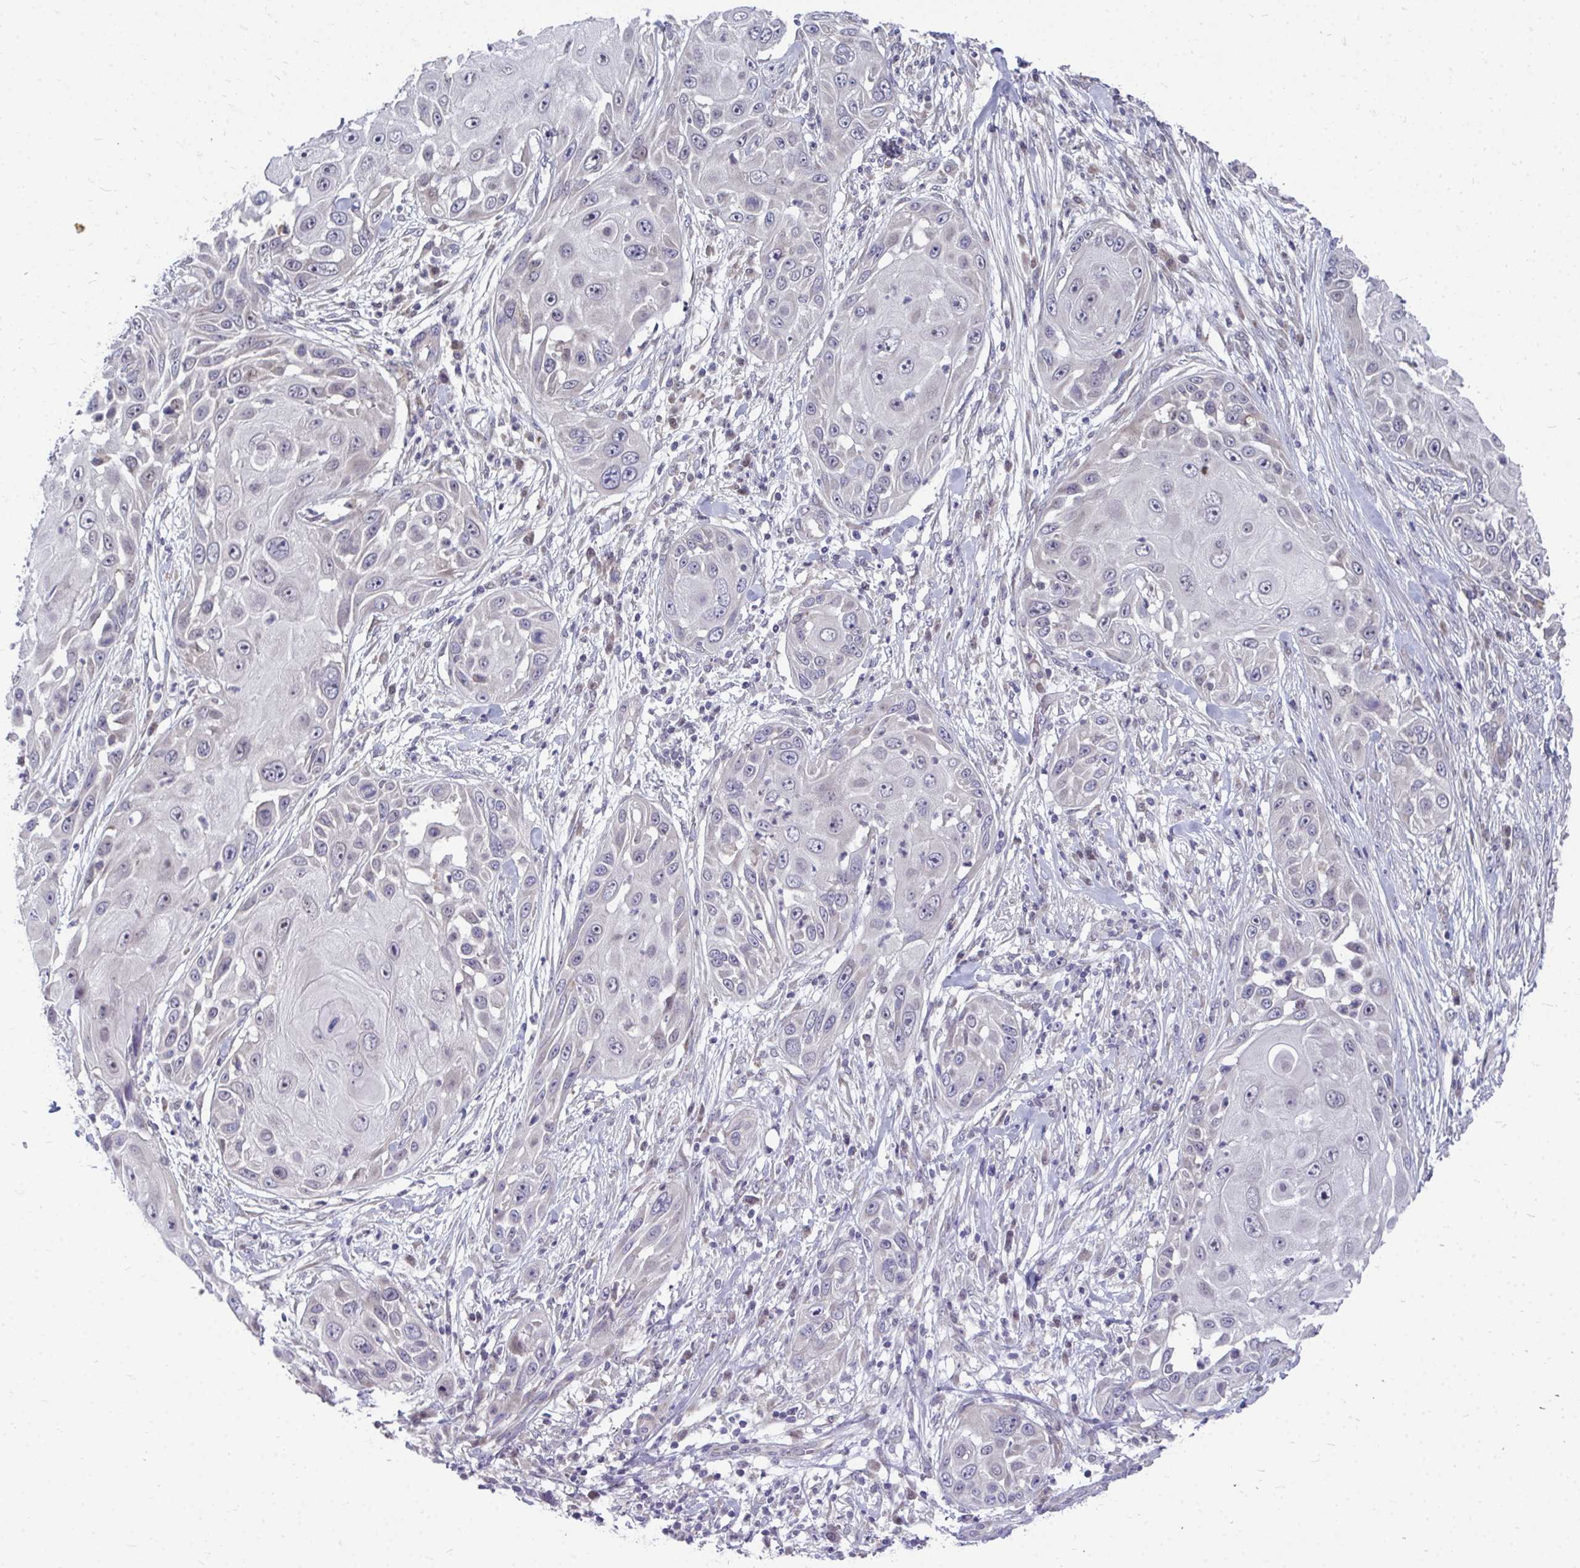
{"staining": {"intensity": "negative", "quantity": "none", "location": "none"}, "tissue": "skin cancer", "cell_type": "Tumor cells", "image_type": "cancer", "snomed": [{"axis": "morphology", "description": "Squamous cell carcinoma, NOS"}, {"axis": "topography", "description": "Skin"}], "caption": "The IHC micrograph has no significant expression in tumor cells of skin squamous cell carcinoma tissue.", "gene": "MROH8", "patient": {"sex": "female", "age": 44}}